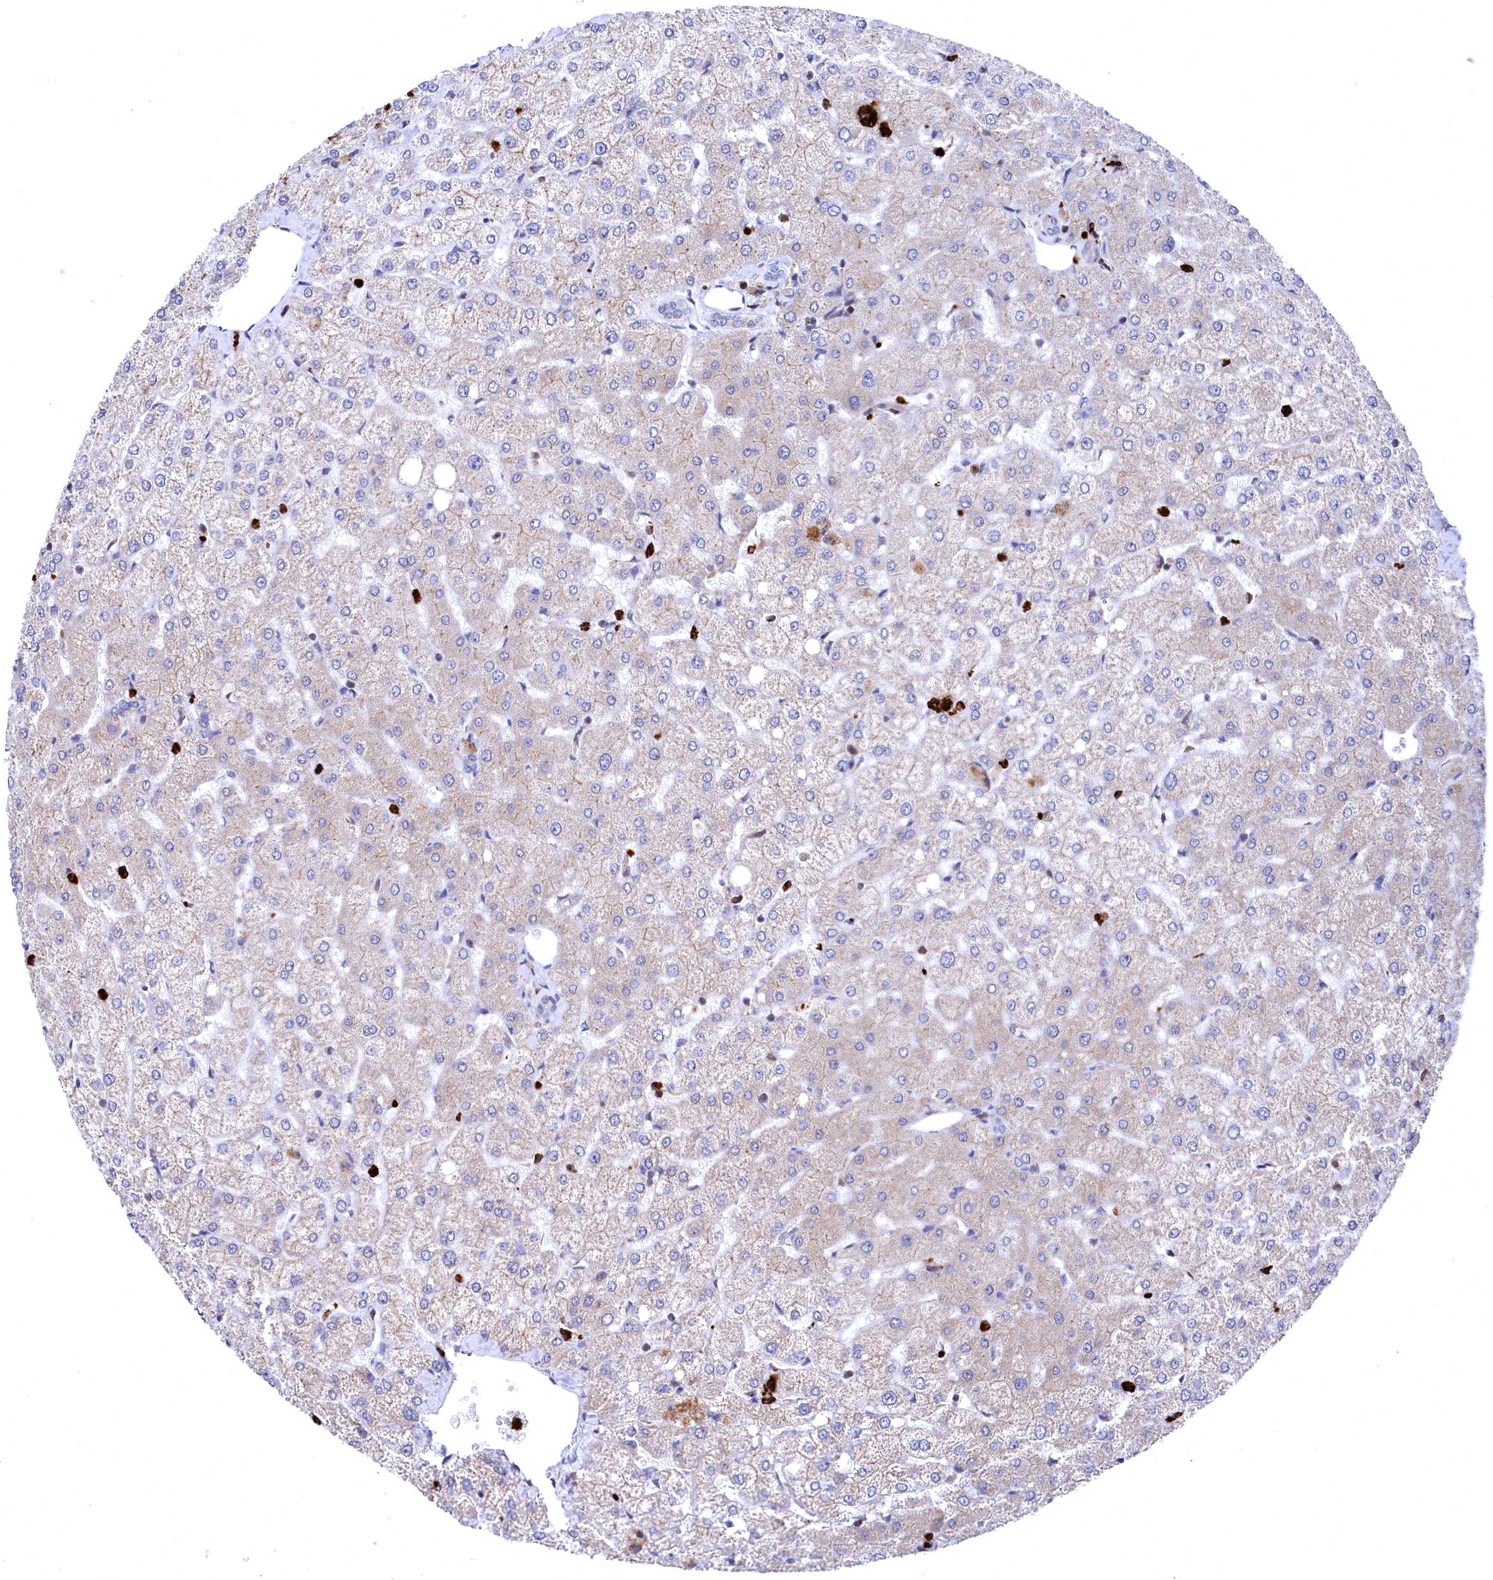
{"staining": {"intensity": "negative", "quantity": "none", "location": "none"}, "tissue": "liver", "cell_type": "Cholangiocytes", "image_type": "normal", "snomed": [{"axis": "morphology", "description": "Normal tissue, NOS"}, {"axis": "topography", "description": "Liver"}], "caption": "This is an IHC histopathology image of benign human liver. There is no staining in cholangiocytes.", "gene": "CHCHD1", "patient": {"sex": "female", "age": 54}}